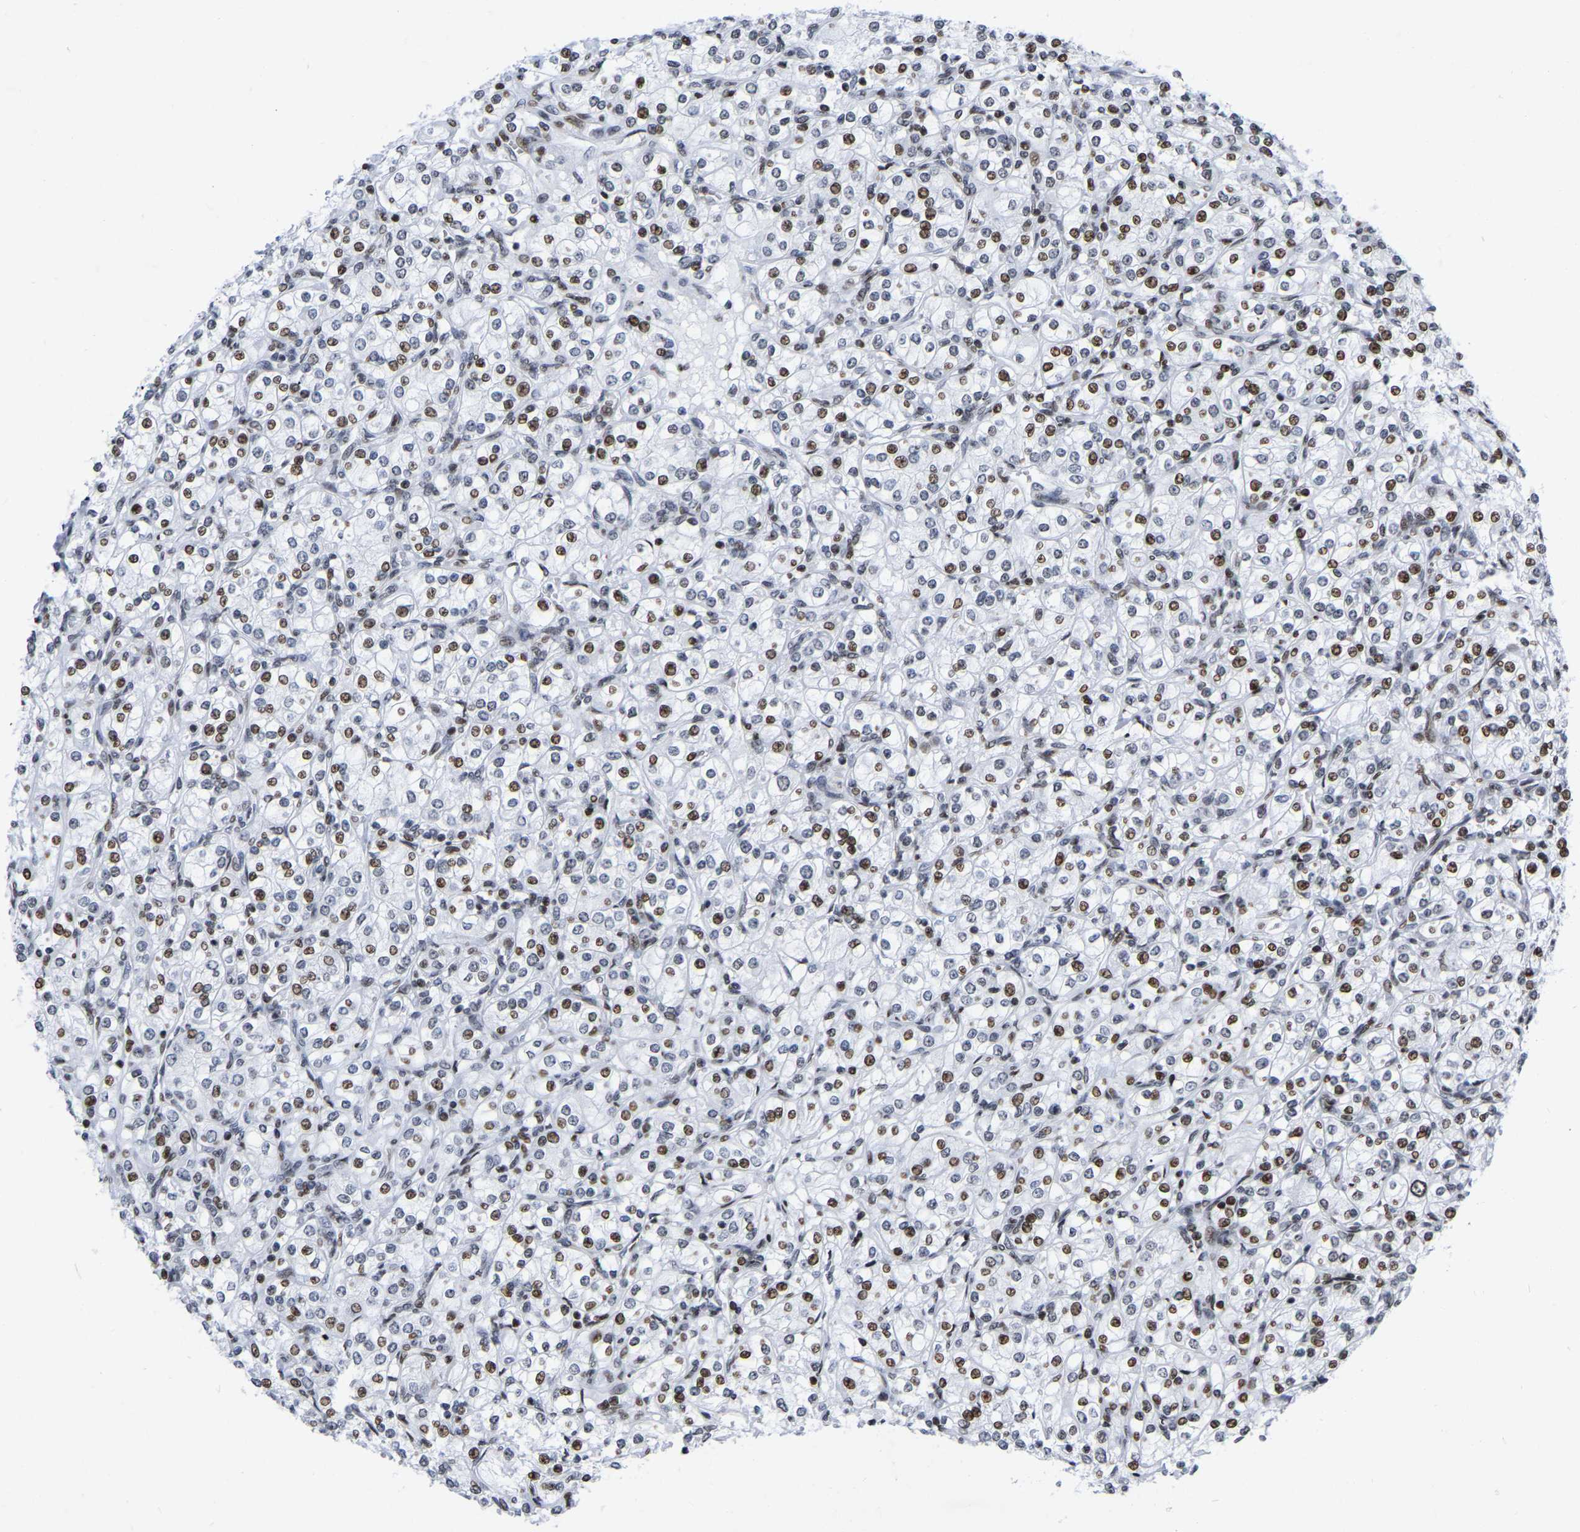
{"staining": {"intensity": "moderate", "quantity": "25%-75%", "location": "nuclear"}, "tissue": "renal cancer", "cell_type": "Tumor cells", "image_type": "cancer", "snomed": [{"axis": "morphology", "description": "Adenocarcinoma, NOS"}, {"axis": "topography", "description": "Kidney"}], "caption": "The photomicrograph exhibits a brown stain indicating the presence of a protein in the nuclear of tumor cells in renal cancer (adenocarcinoma).", "gene": "PRCC", "patient": {"sex": "male", "age": 77}}